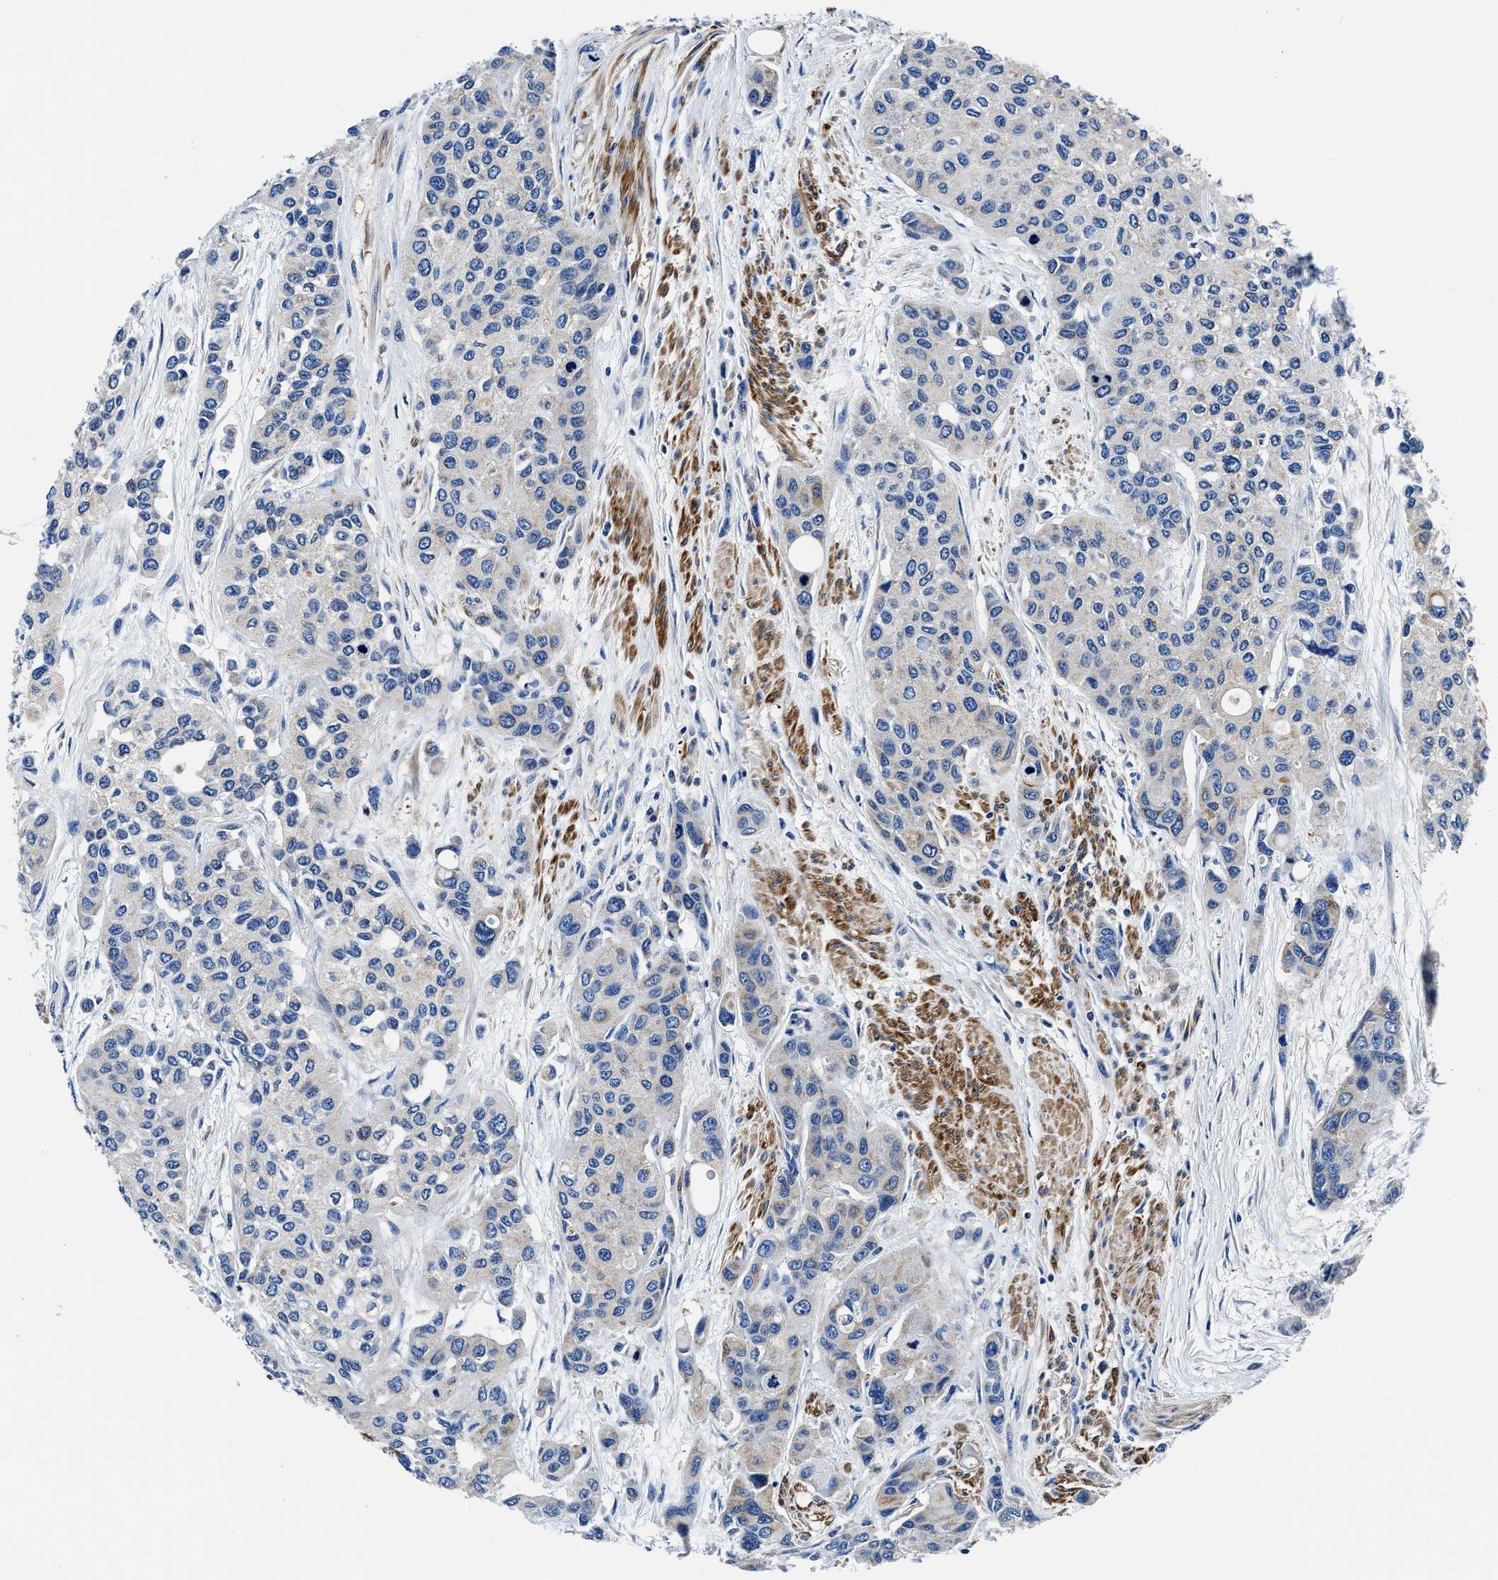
{"staining": {"intensity": "weak", "quantity": "<25%", "location": "cytoplasmic/membranous"}, "tissue": "urothelial cancer", "cell_type": "Tumor cells", "image_type": "cancer", "snomed": [{"axis": "morphology", "description": "Urothelial carcinoma, High grade"}, {"axis": "topography", "description": "Urinary bladder"}], "caption": "DAB (3,3'-diaminobenzidine) immunohistochemical staining of urothelial cancer exhibits no significant staining in tumor cells.", "gene": "NEU1", "patient": {"sex": "female", "age": 56}}